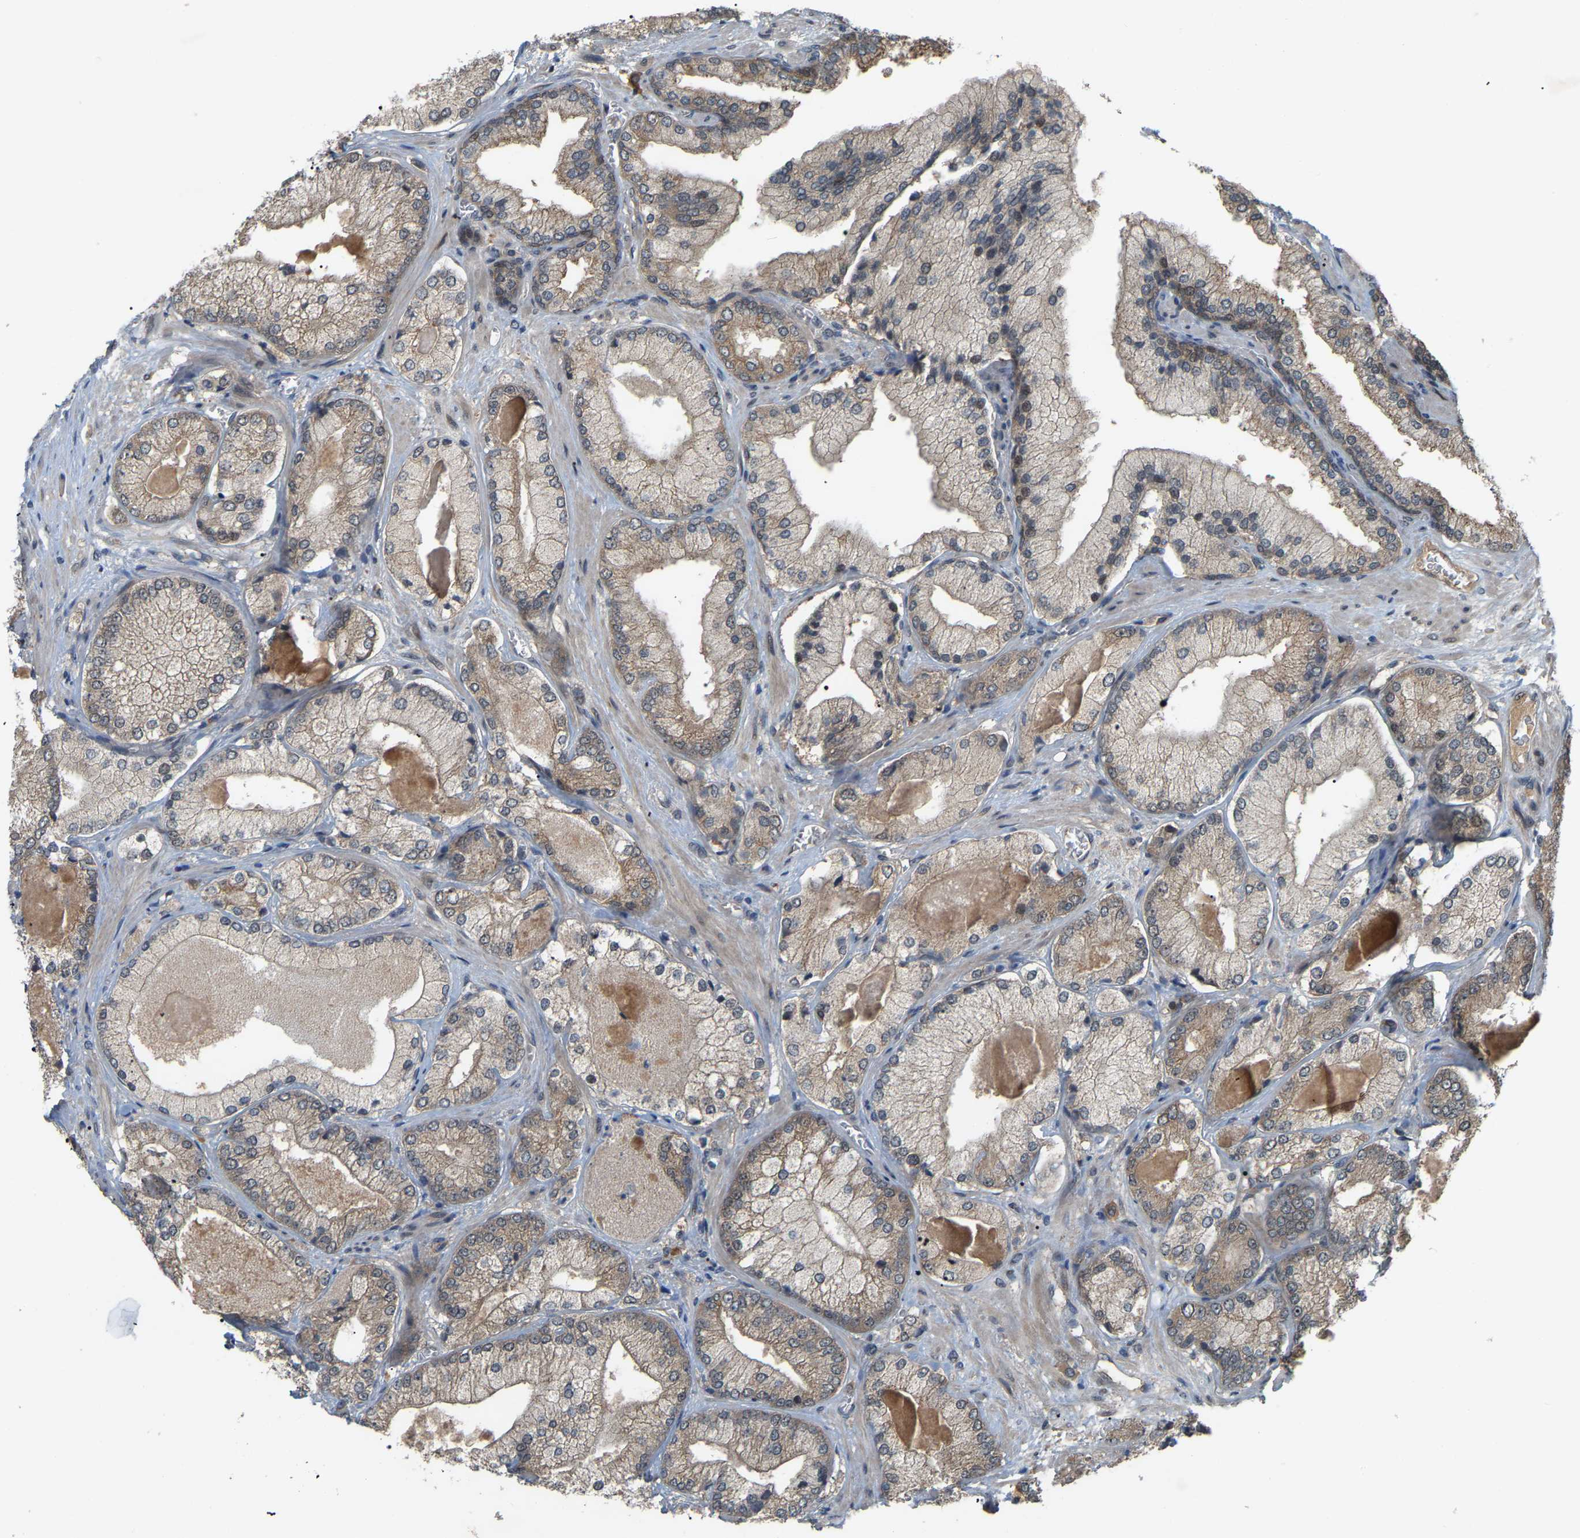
{"staining": {"intensity": "moderate", "quantity": "25%-75%", "location": "cytoplasmic/membranous"}, "tissue": "prostate cancer", "cell_type": "Tumor cells", "image_type": "cancer", "snomed": [{"axis": "morphology", "description": "Adenocarcinoma, Low grade"}, {"axis": "topography", "description": "Prostate"}], "caption": "Adenocarcinoma (low-grade) (prostate) was stained to show a protein in brown. There is medium levels of moderate cytoplasmic/membranous positivity in approximately 25%-75% of tumor cells.", "gene": "CROT", "patient": {"sex": "male", "age": 65}}